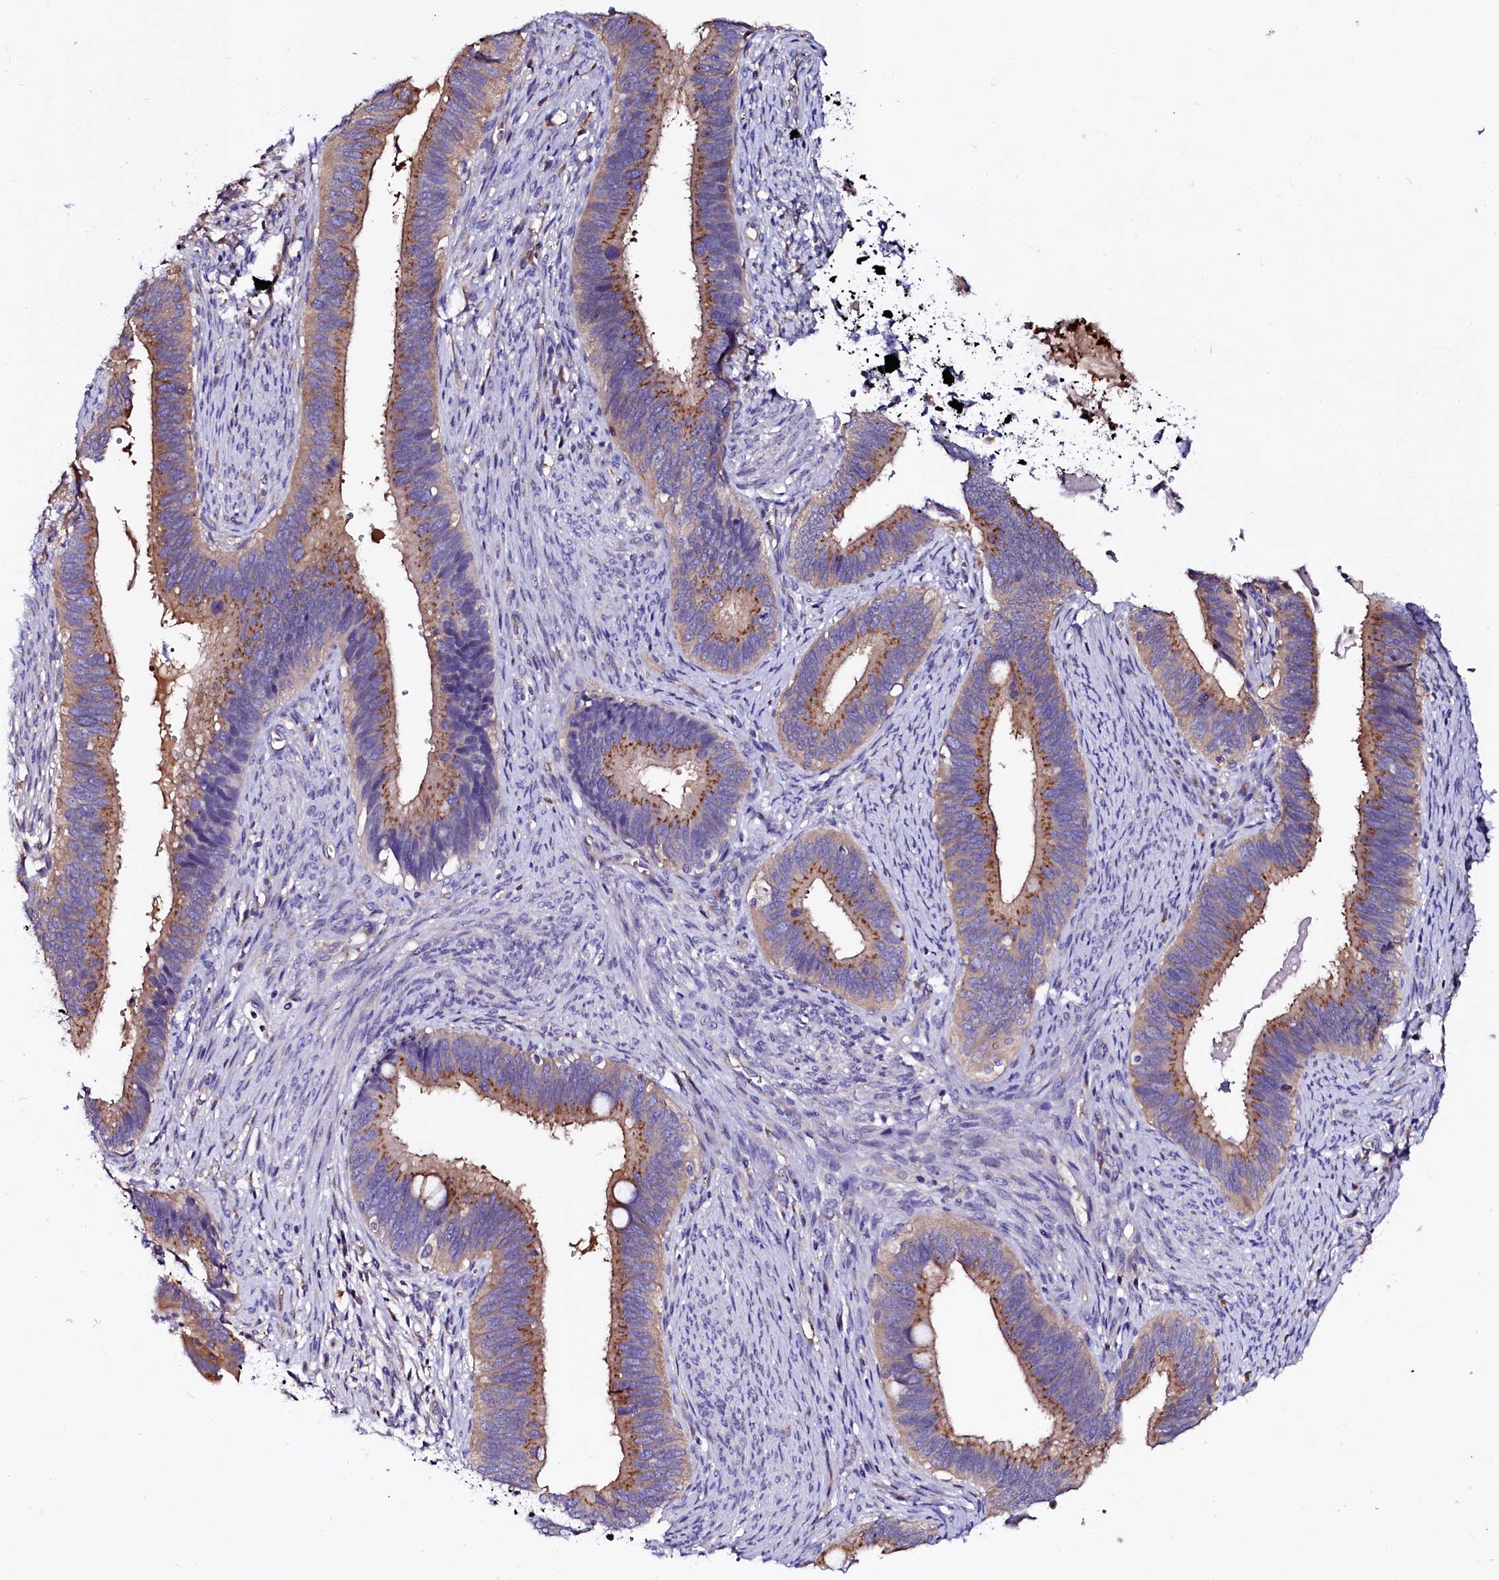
{"staining": {"intensity": "moderate", "quantity": ">75%", "location": "cytoplasmic/membranous"}, "tissue": "cervical cancer", "cell_type": "Tumor cells", "image_type": "cancer", "snomed": [{"axis": "morphology", "description": "Adenocarcinoma, NOS"}, {"axis": "topography", "description": "Cervix"}], "caption": "Moderate cytoplasmic/membranous protein positivity is present in approximately >75% of tumor cells in cervical cancer.", "gene": "OTOL1", "patient": {"sex": "female", "age": 42}}